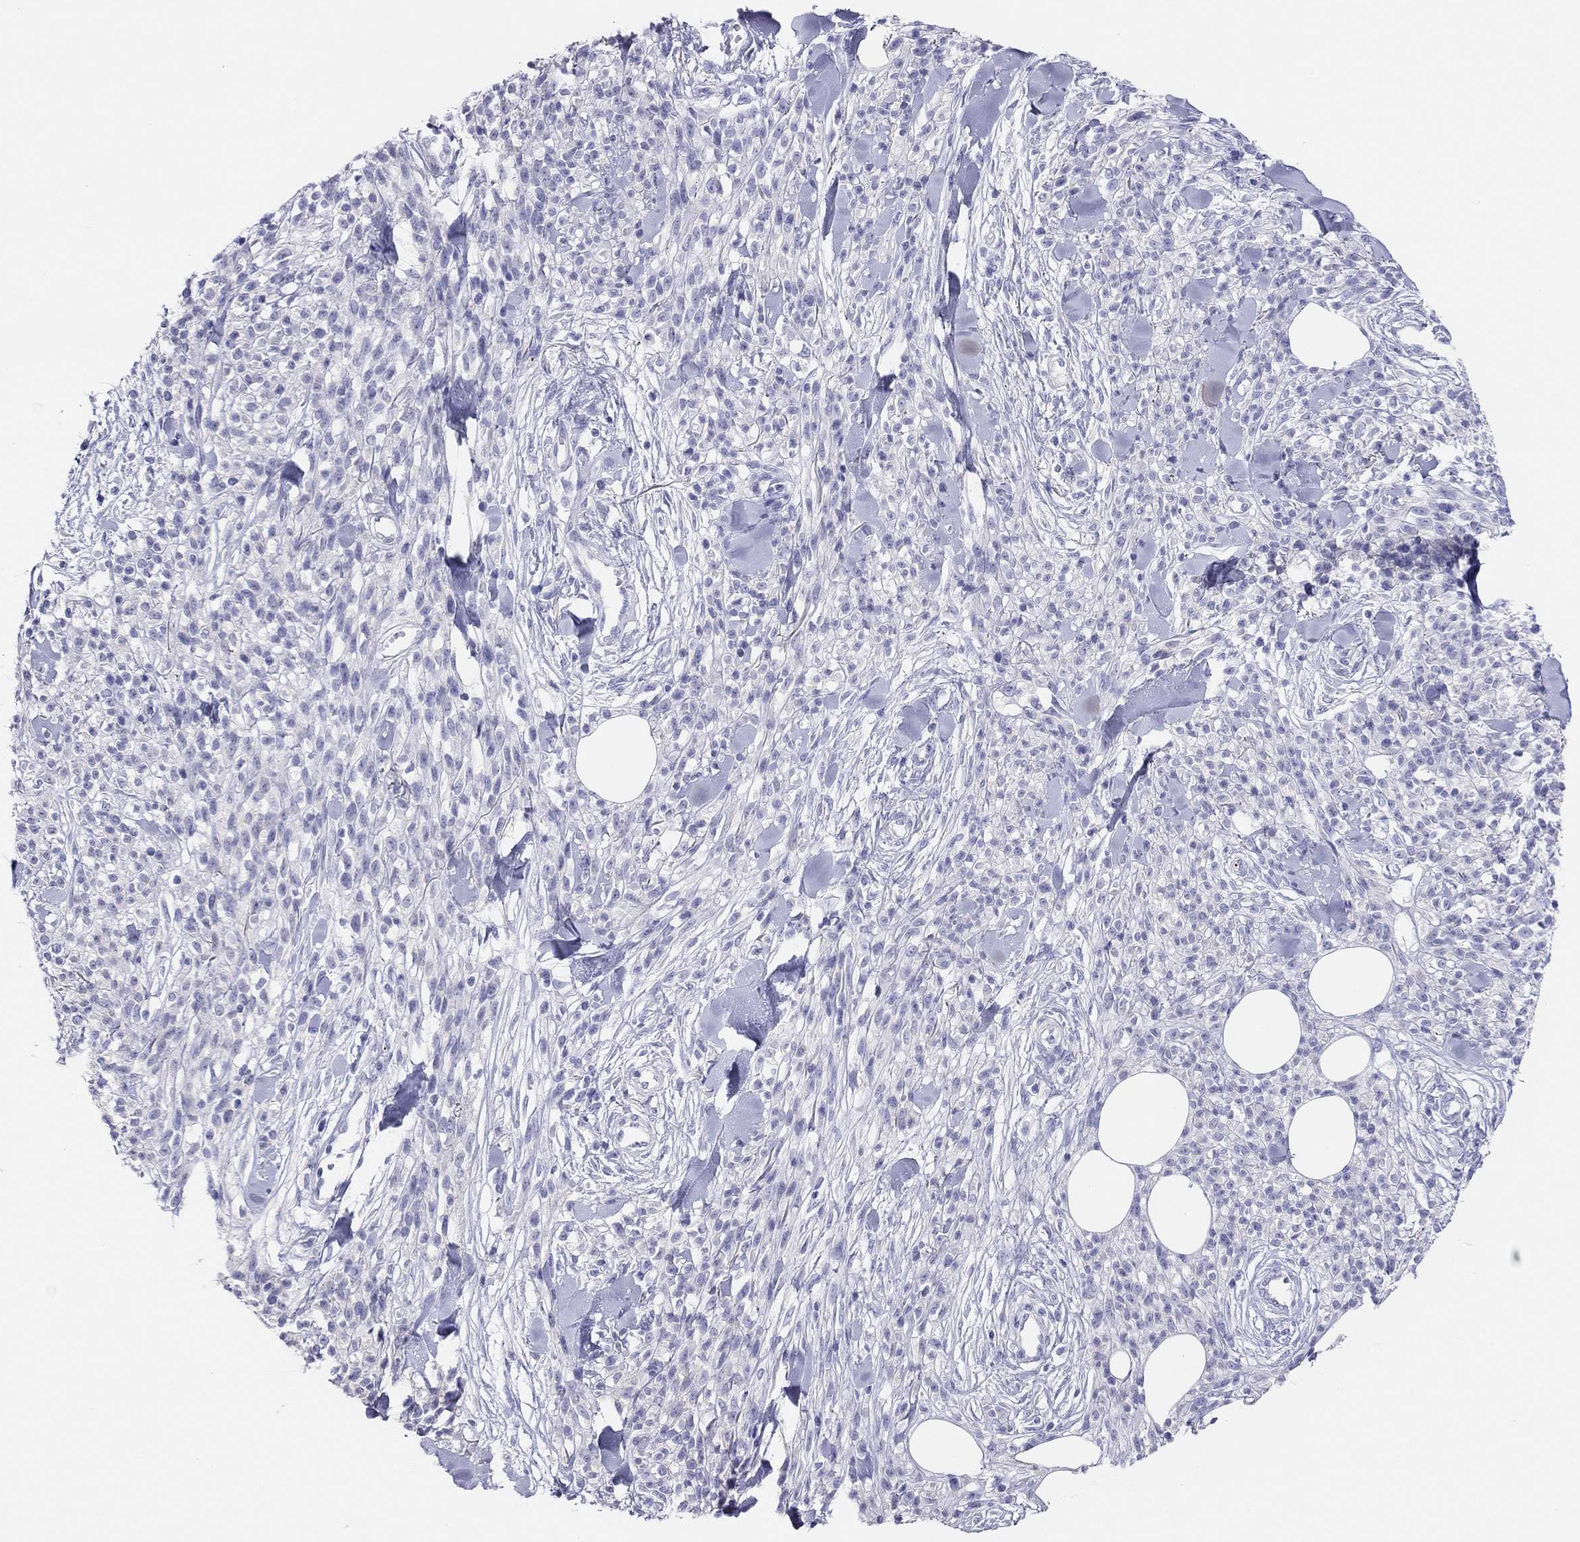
{"staining": {"intensity": "negative", "quantity": "none", "location": "none"}, "tissue": "melanoma", "cell_type": "Tumor cells", "image_type": "cancer", "snomed": [{"axis": "morphology", "description": "Malignant melanoma, NOS"}, {"axis": "topography", "description": "Skin"}, {"axis": "topography", "description": "Skin of trunk"}], "caption": "Immunohistochemical staining of human malignant melanoma exhibits no significant staining in tumor cells.", "gene": "MGAT4C", "patient": {"sex": "male", "age": 74}}